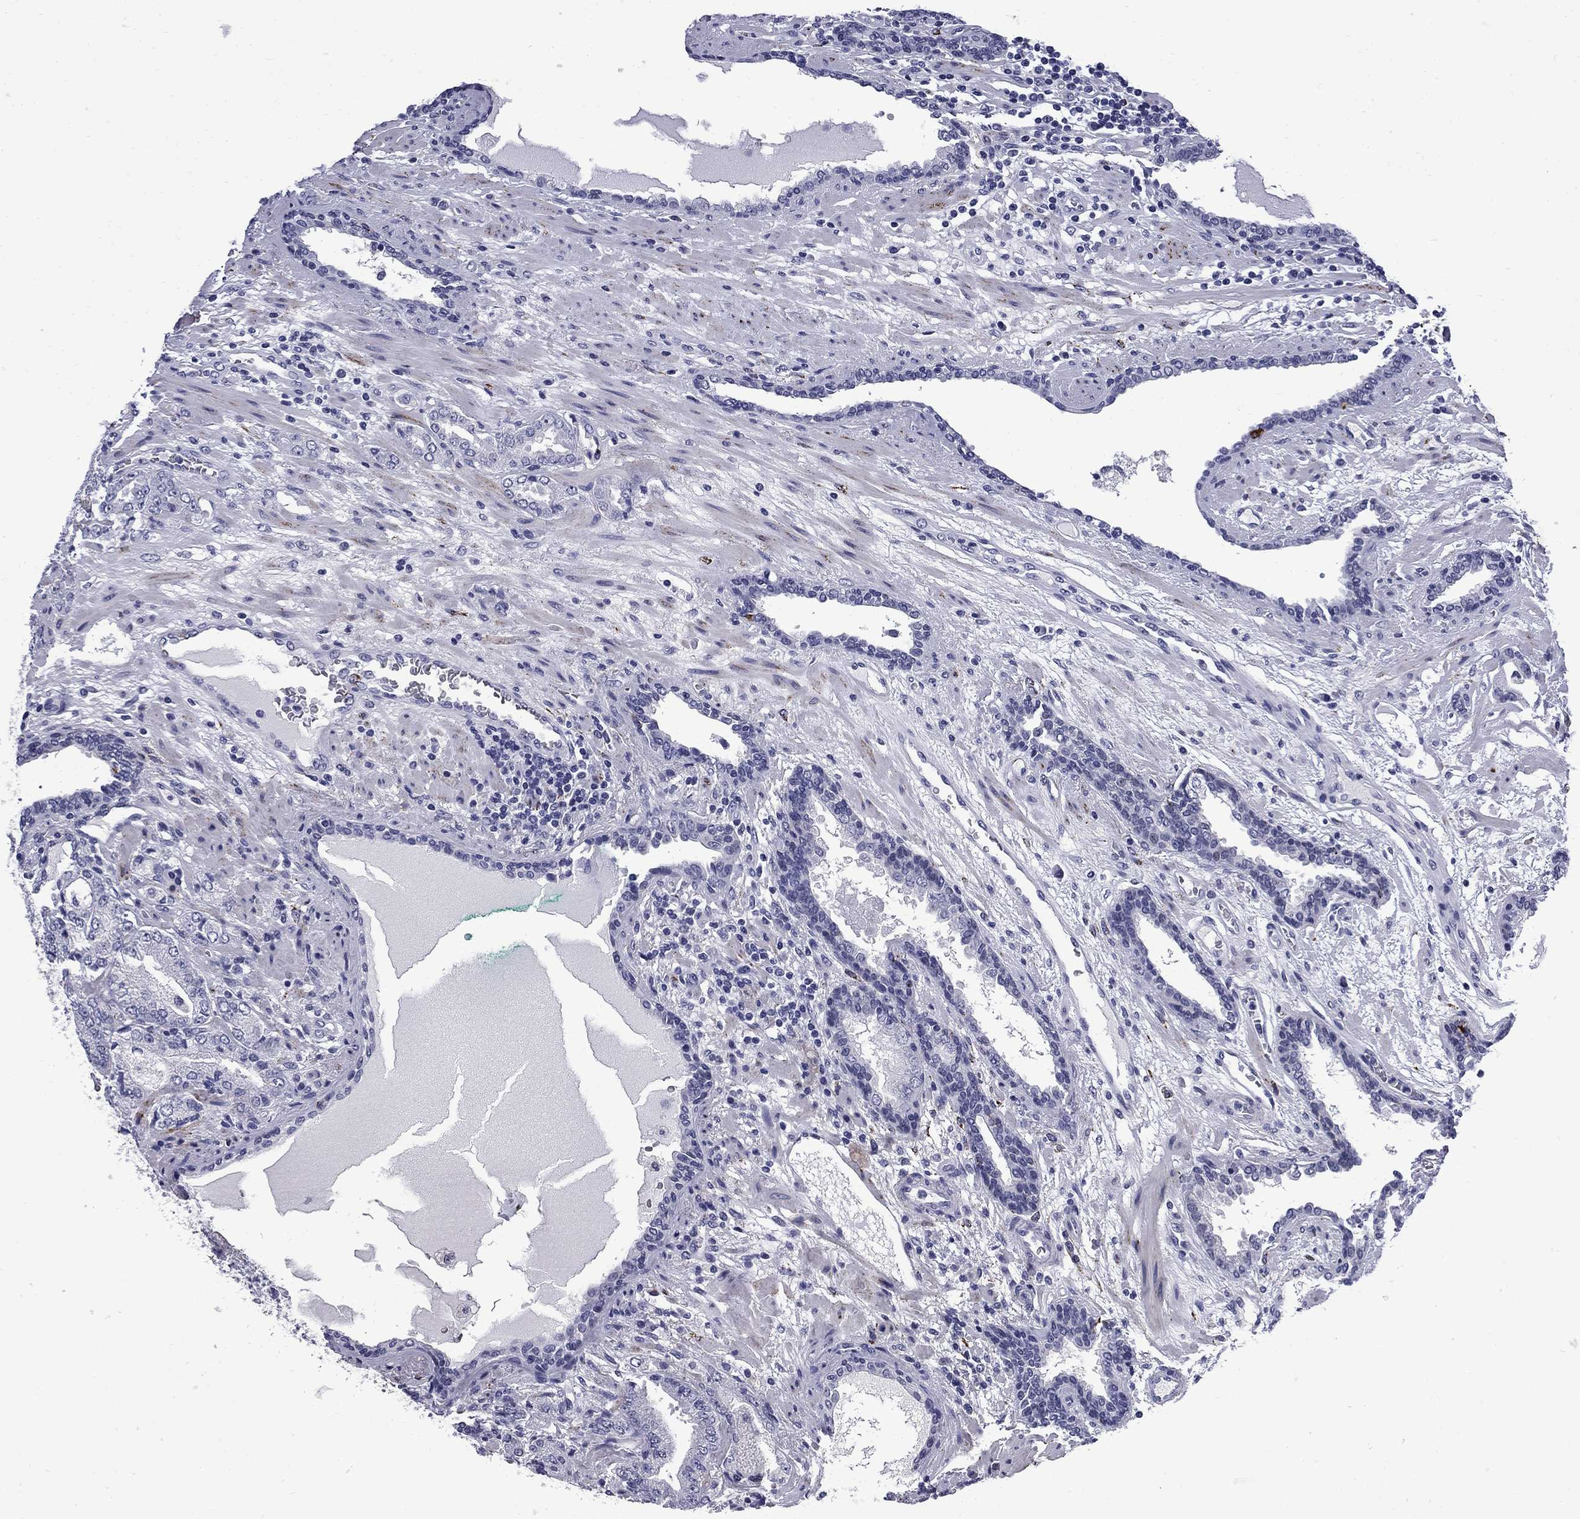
{"staining": {"intensity": "negative", "quantity": "none", "location": "none"}, "tissue": "prostate cancer", "cell_type": "Tumor cells", "image_type": "cancer", "snomed": [{"axis": "morphology", "description": "Adenocarcinoma, Low grade"}, {"axis": "topography", "description": "Prostate"}], "caption": "The immunohistochemistry (IHC) image has no significant staining in tumor cells of prostate cancer (adenocarcinoma (low-grade)) tissue. (DAB immunohistochemistry (IHC) visualized using brightfield microscopy, high magnification).", "gene": "MGARP", "patient": {"sex": "male", "age": 68}}